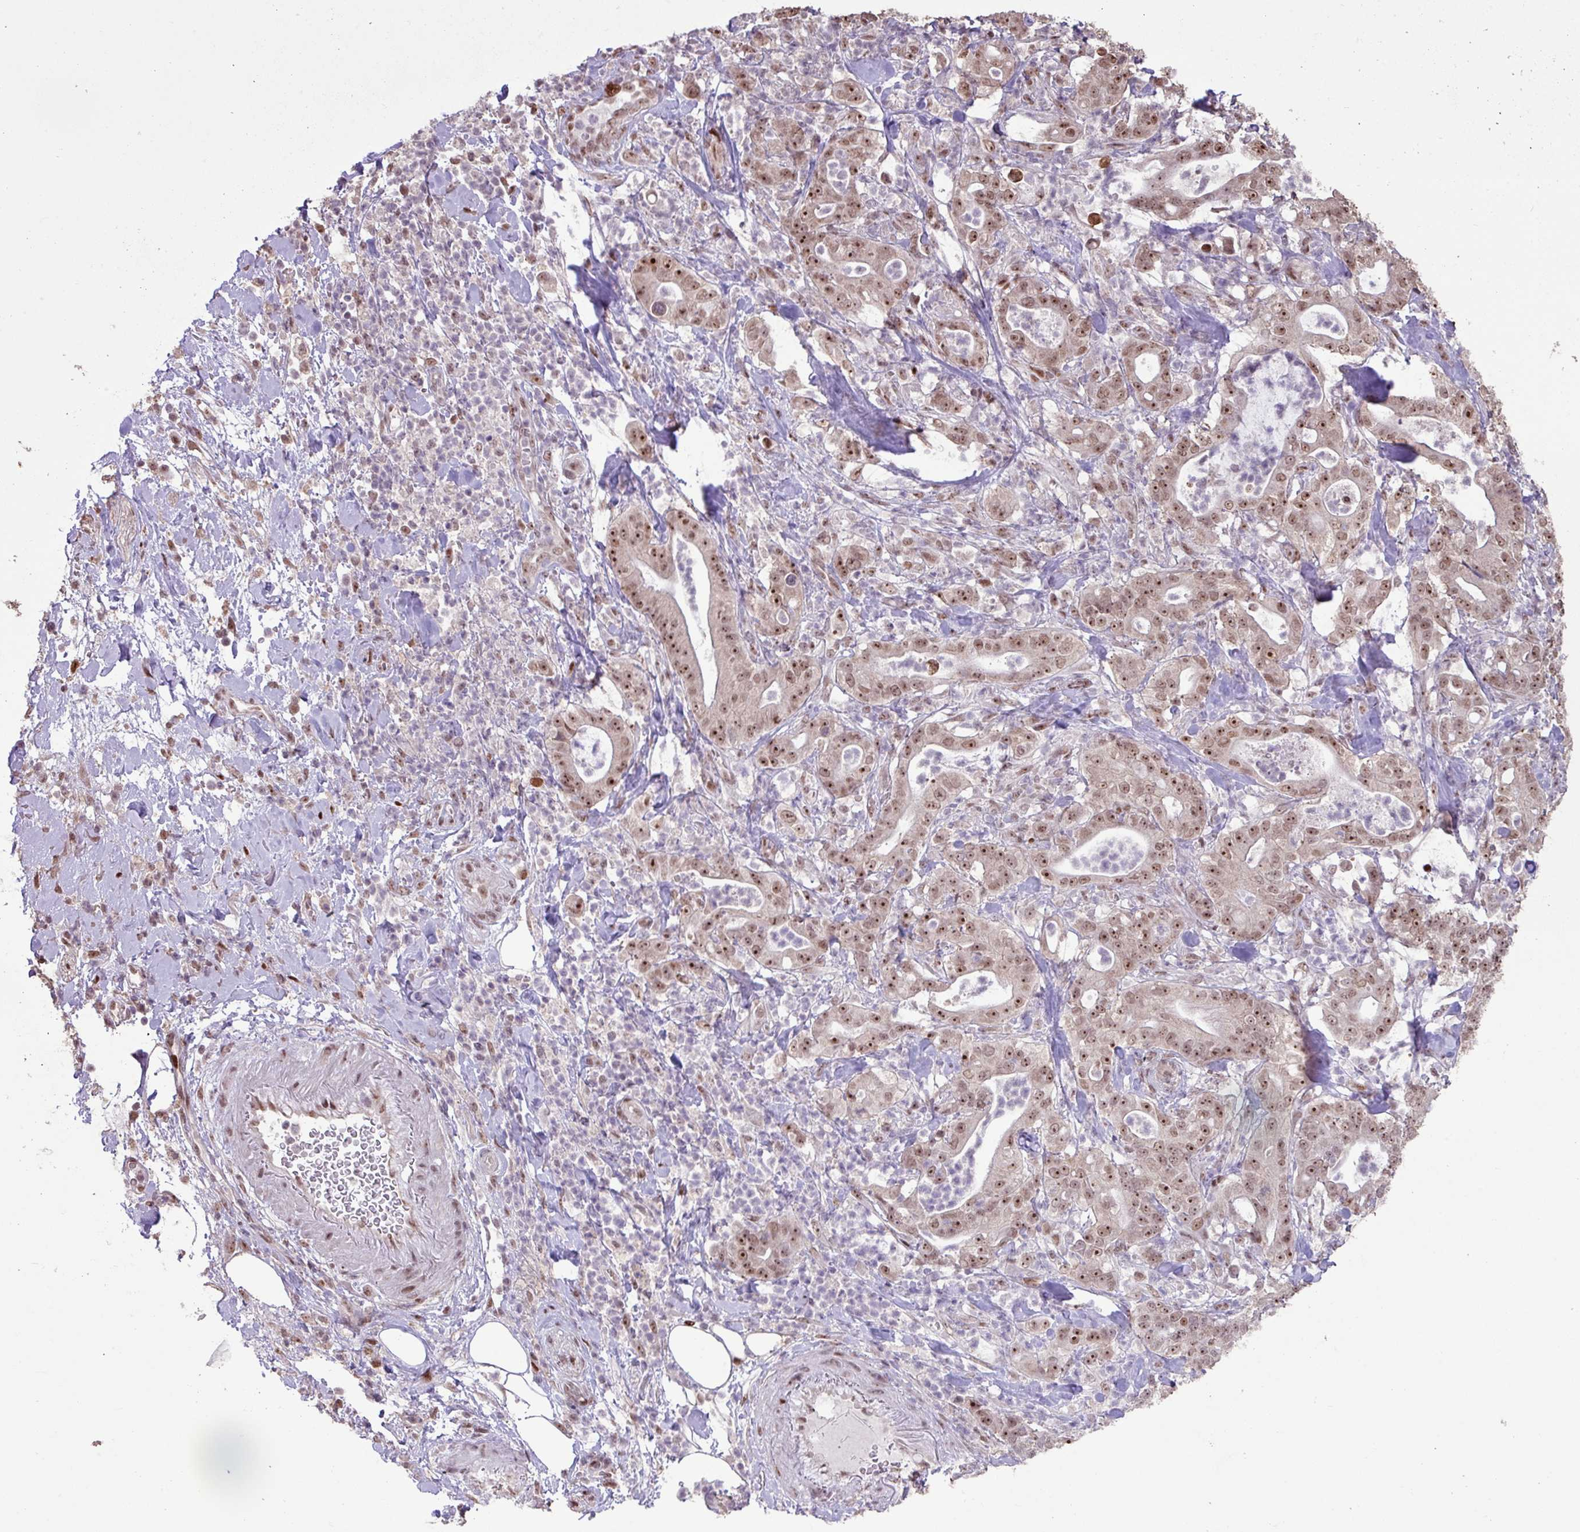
{"staining": {"intensity": "moderate", "quantity": ">75%", "location": "nuclear"}, "tissue": "pancreatic cancer", "cell_type": "Tumor cells", "image_type": "cancer", "snomed": [{"axis": "morphology", "description": "Adenocarcinoma, NOS"}, {"axis": "topography", "description": "Pancreas"}], "caption": "Adenocarcinoma (pancreatic) was stained to show a protein in brown. There is medium levels of moderate nuclear positivity in approximately >75% of tumor cells.", "gene": "ZNF709", "patient": {"sex": "male", "age": 71}}